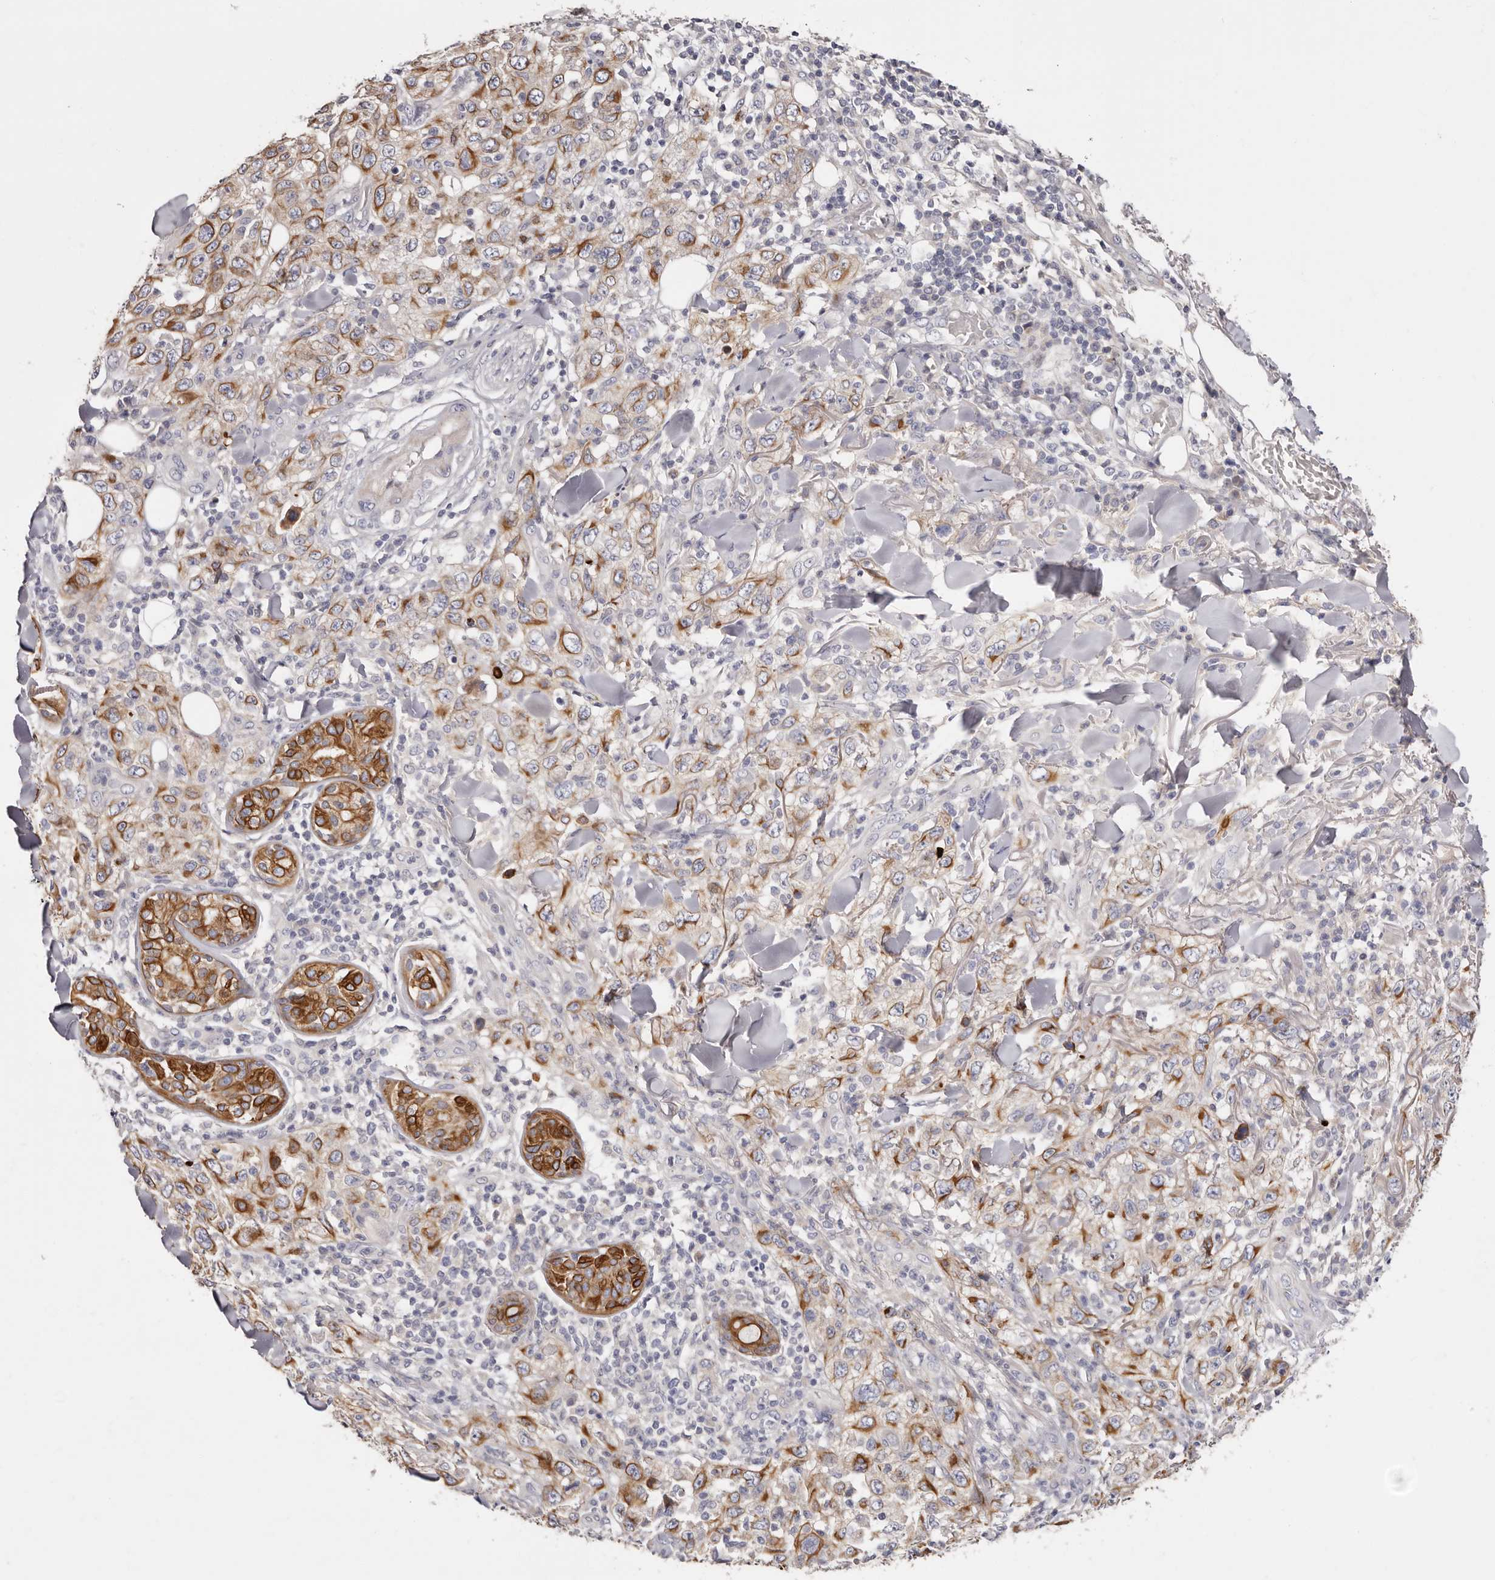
{"staining": {"intensity": "moderate", "quantity": ">75%", "location": "cytoplasmic/membranous"}, "tissue": "skin cancer", "cell_type": "Tumor cells", "image_type": "cancer", "snomed": [{"axis": "morphology", "description": "Squamous cell carcinoma, NOS"}, {"axis": "topography", "description": "Skin"}], "caption": "Squamous cell carcinoma (skin) stained with a protein marker reveals moderate staining in tumor cells.", "gene": "STK16", "patient": {"sex": "female", "age": 88}}